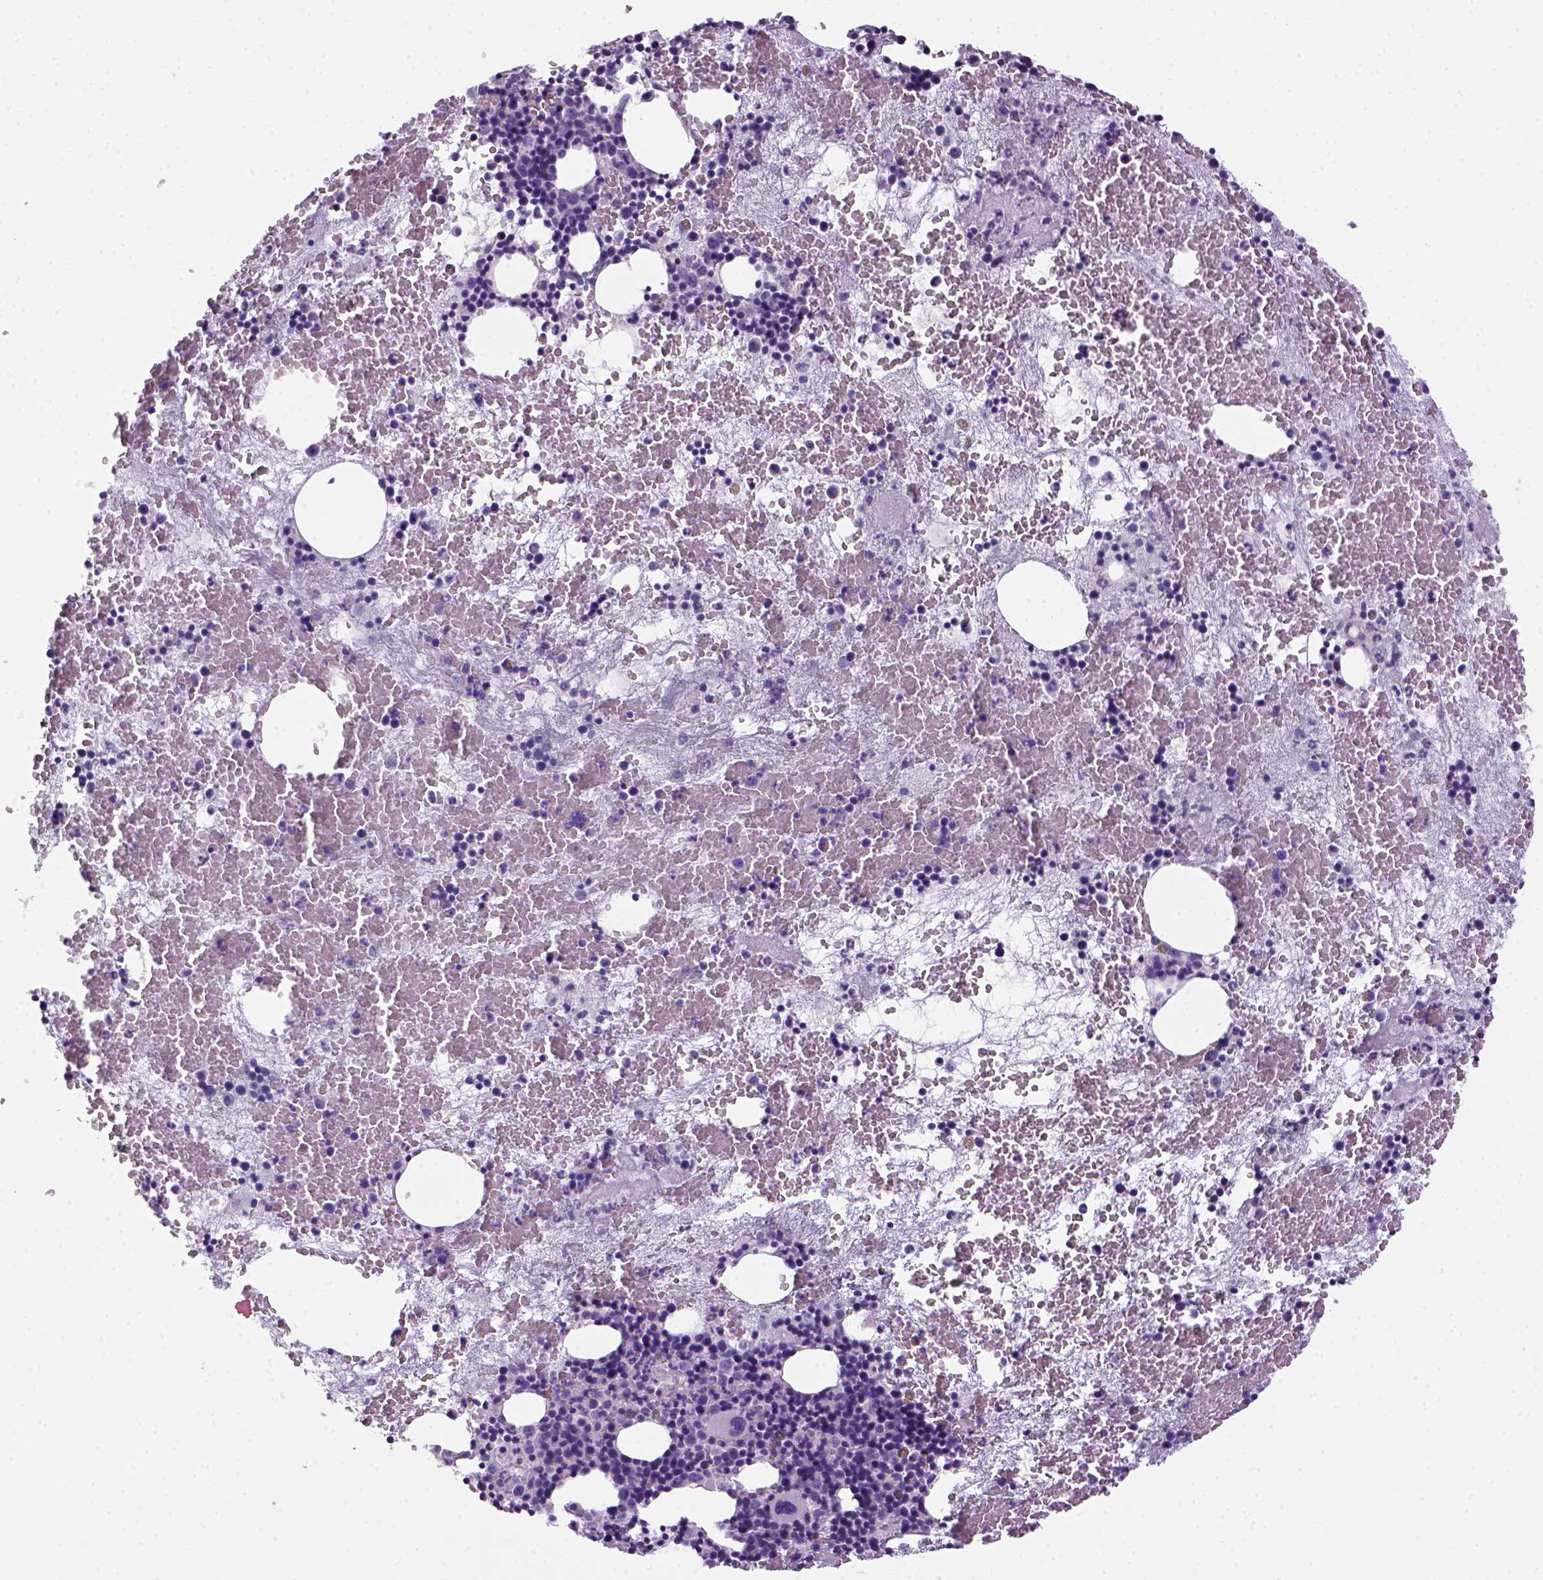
{"staining": {"intensity": "negative", "quantity": "none", "location": "none"}, "tissue": "bone marrow", "cell_type": "Hematopoietic cells", "image_type": "normal", "snomed": [{"axis": "morphology", "description": "Normal tissue, NOS"}, {"axis": "topography", "description": "Bone marrow"}], "caption": "Hematopoietic cells show no significant expression in normal bone marrow.", "gene": "ARHGEF33", "patient": {"sex": "male", "age": 79}}